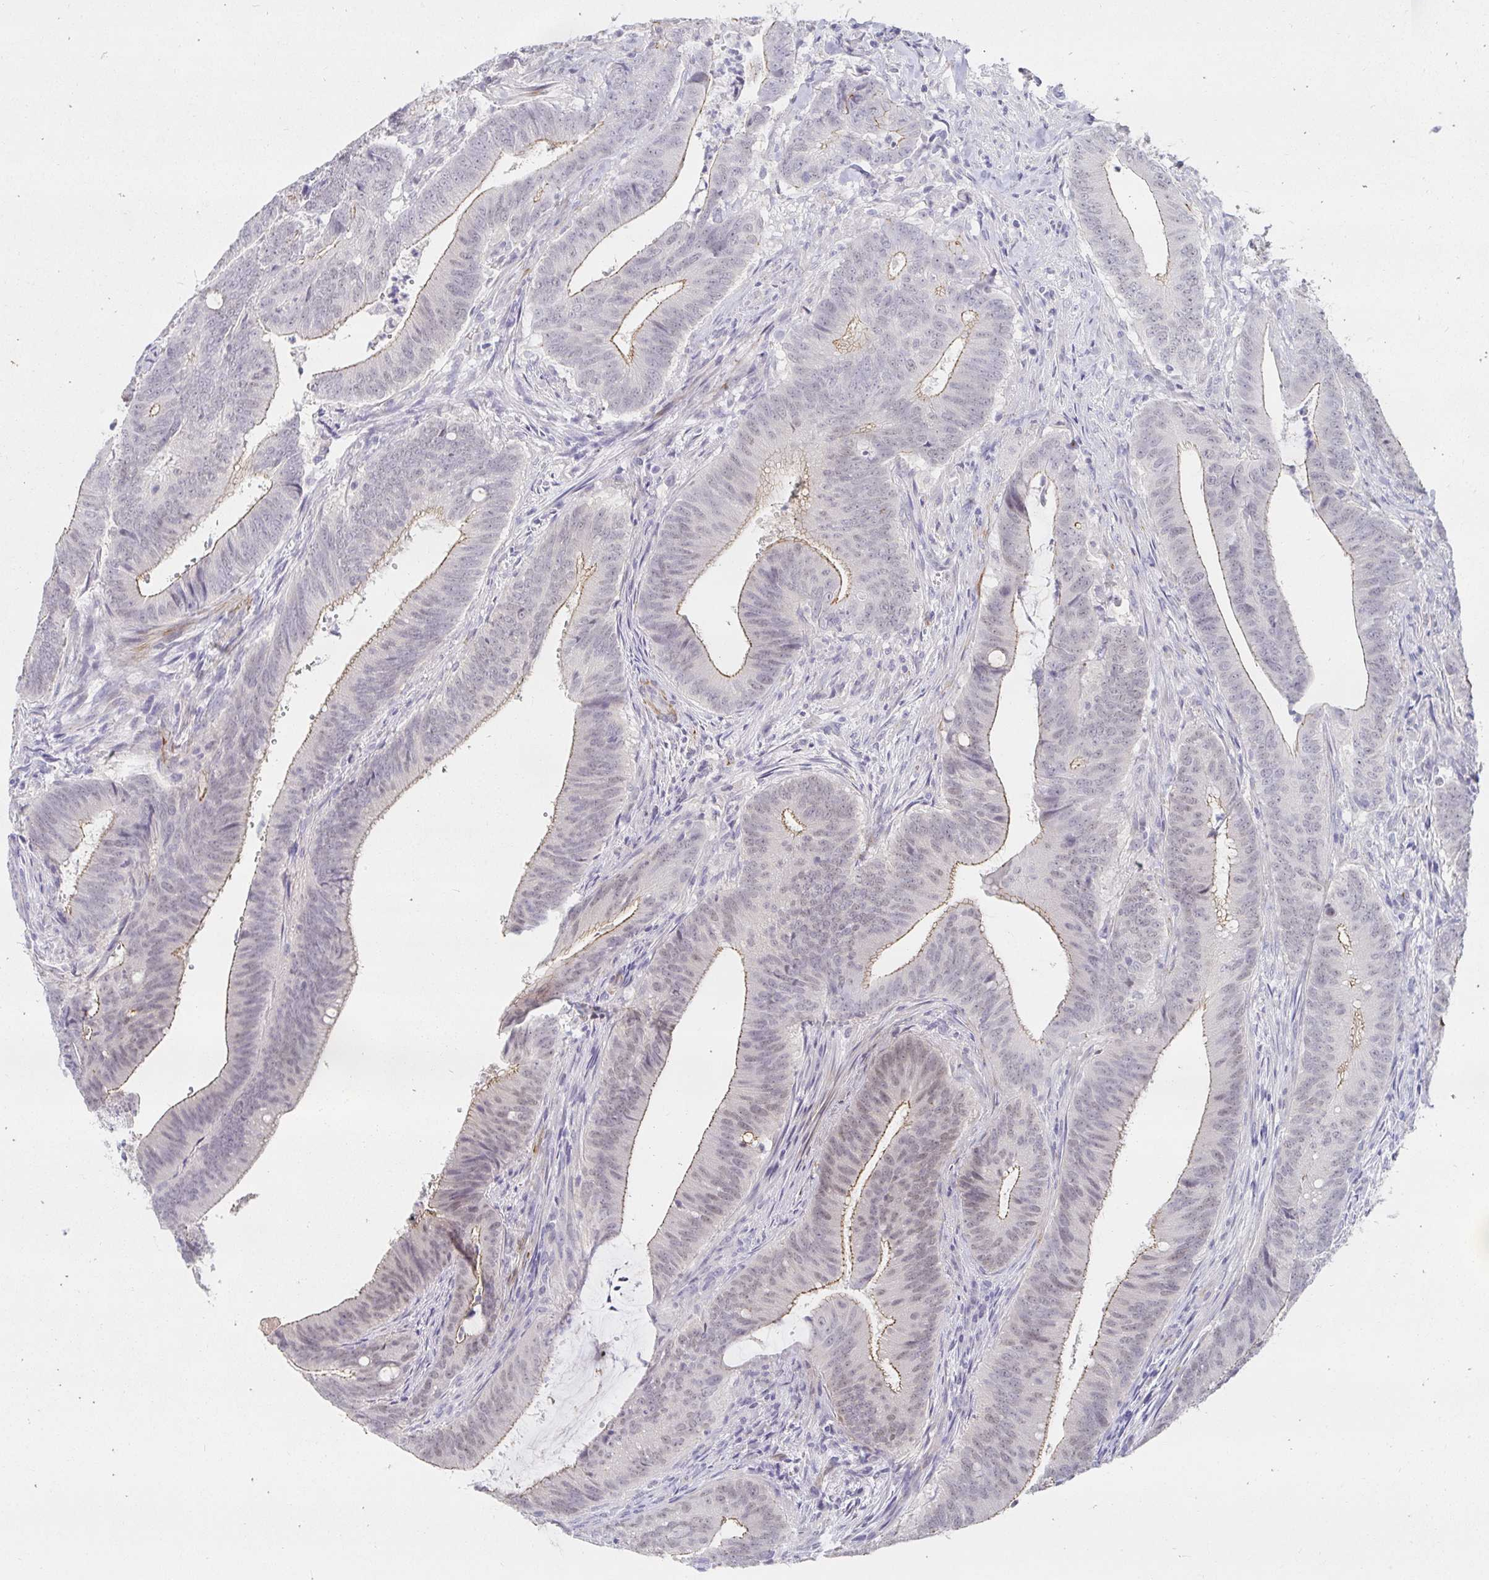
{"staining": {"intensity": "weak", "quantity": "25%-75%", "location": "cytoplasmic/membranous,nuclear"}, "tissue": "colorectal cancer", "cell_type": "Tumor cells", "image_type": "cancer", "snomed": [{"axis": "morphology", "description": "Adenocarcinoma, NOS"}, {"axis": "topography", "description": "Colon"}], "caption": "There is low levels of weak cytoplasmic/membranous and nuclear expression in tumor cells of colorectal adenocarcinoma, as demonstrated by immunohistochemical staining (brown color).", "gene": "PDX1", "patient": {"sex": "female", "age": 43}}